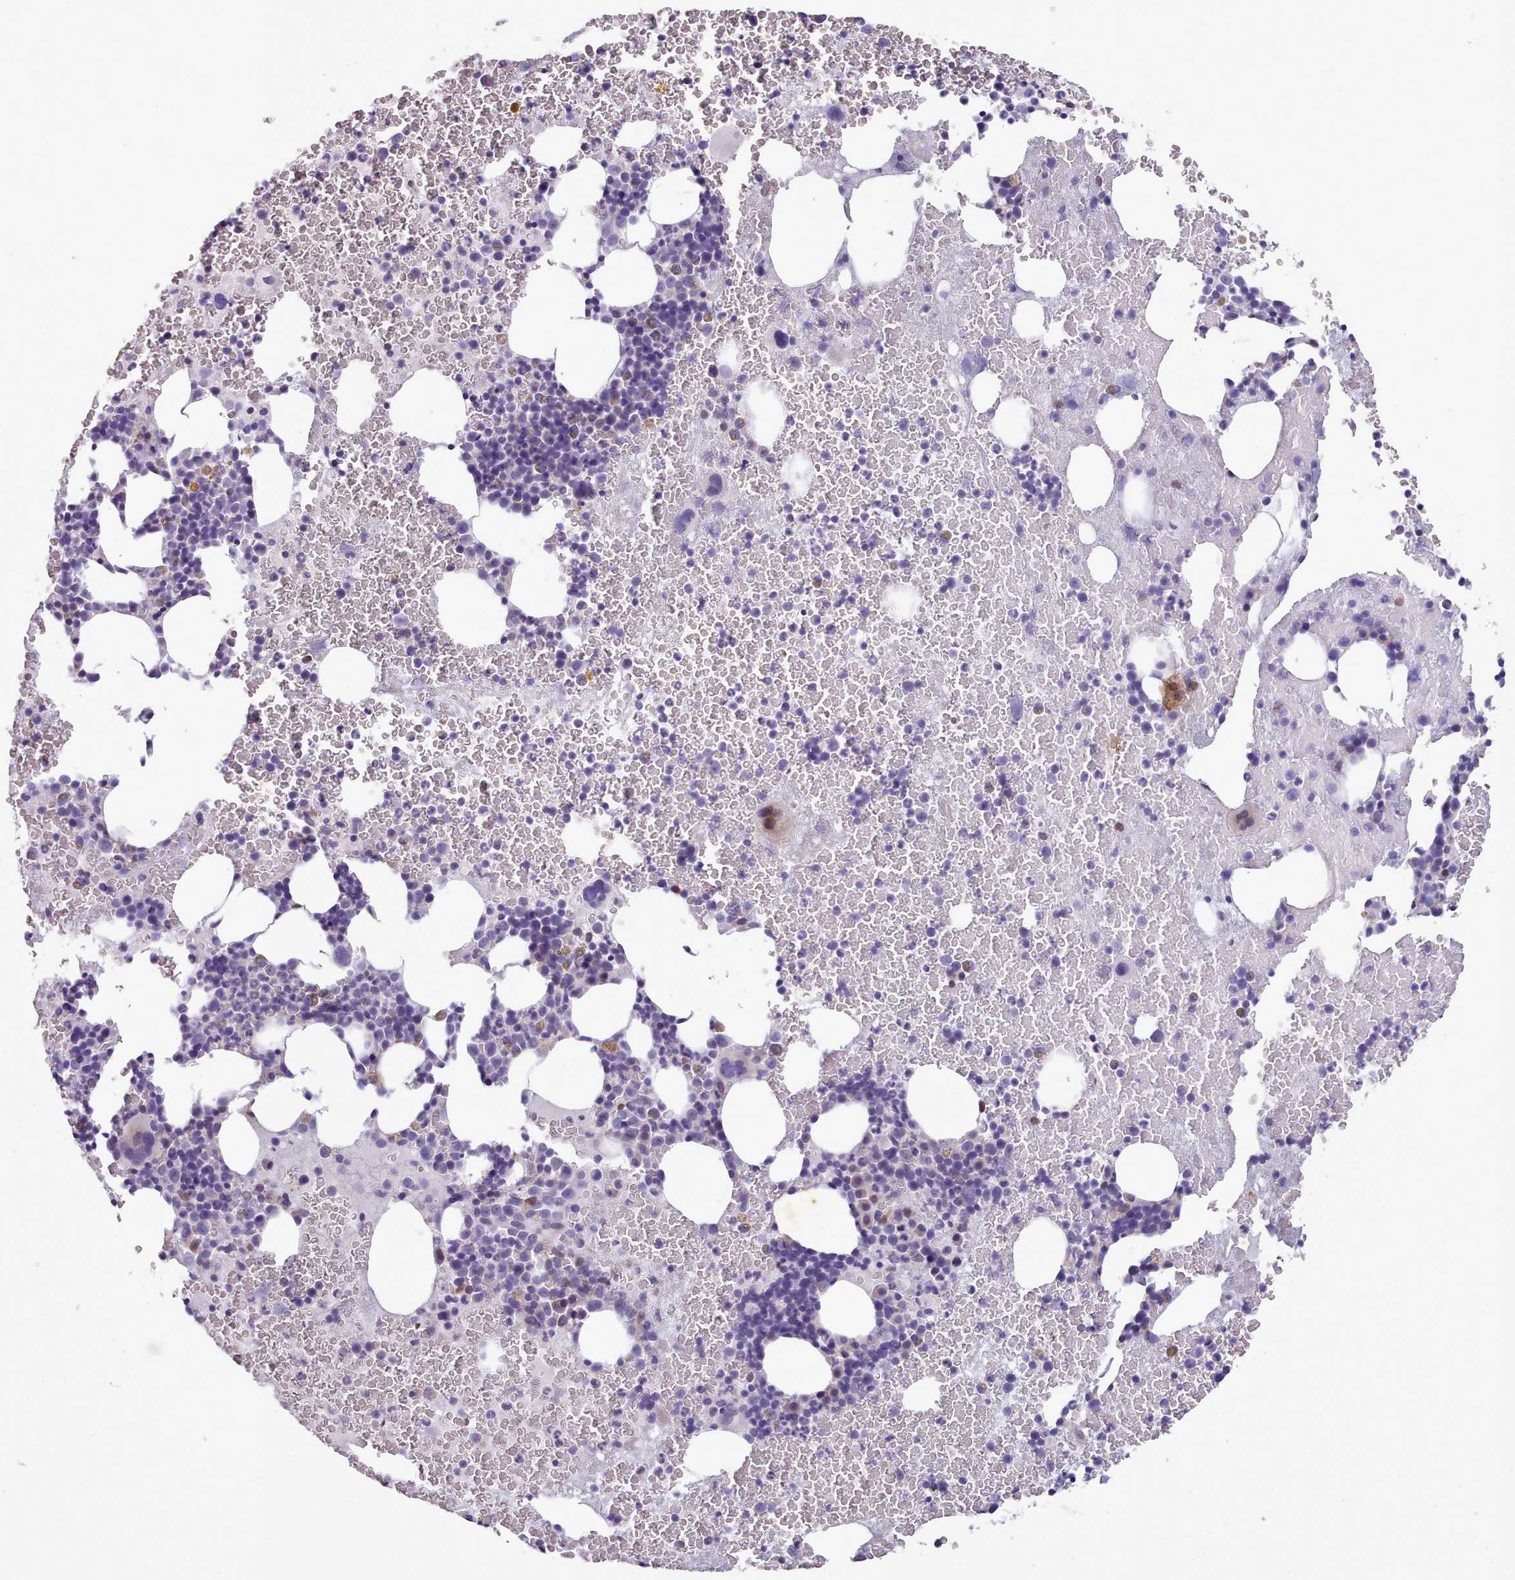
{"staining": {"intensity": "moderate", "quantity": "<25%", "location": "nuclear"}, "tissue": "bone marrow", "cell_type": "Hematopoietic cells", "image_type": "normal", "snomed": [{"axis": "morphology", "description": "Normal tissue, NOS"}, {"axis": "topography", "description": "Bone marrow"}], "caption": "High-magnification brightfield microscopy of normal bone marrow stained with DAB (3,3'-diaminobenzidine) (brown) and counterstained with hematoxylin (blue). hematopoietic cells exhibit moderate nuclear expression is appreciated in about<25% of cells. (Brightfield microscopy of DAB IHC at high magnification).", "gene": "KCNT2", "patient": {"sex": "male", "age": 26}}